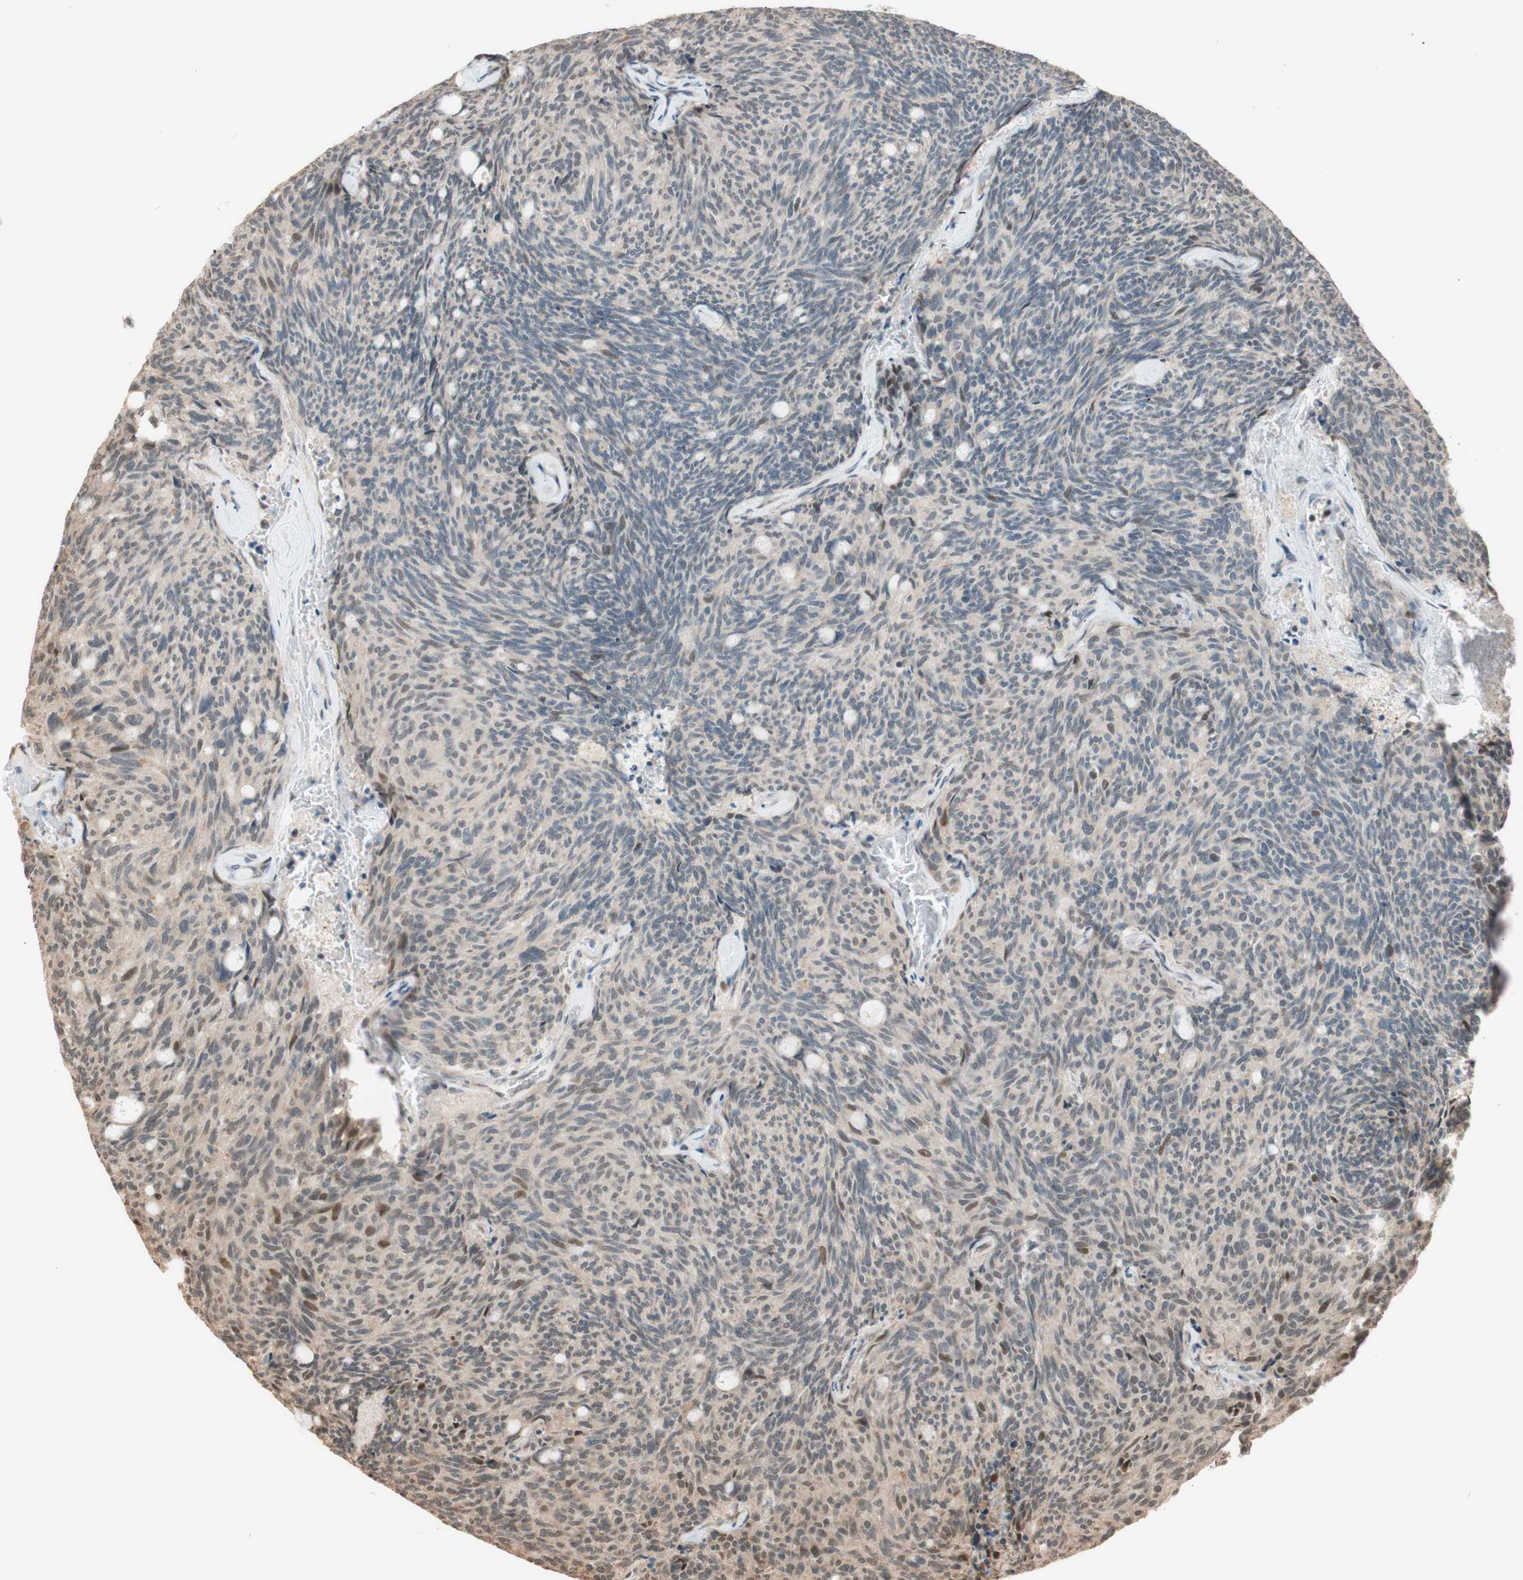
{"staining": {"intensity": "moderate", "quantity": "<25%", "location": "nuclear"}, "tissue": "carcinoid", "cell_type": "Tumor cells", "image_type": "cancer", "snomed": [{"axis": "morphology", "description": "Carcinoid, malignant, NOS"}, {"axis": "topography", "description": "Pancreas"}], "caption": "The immunohistochemical stain labels moderate nuclear expression in tumor cells of carcinoid tissue.", "gene": "CCNC", "patient": {"sex": "female", "age": 54}}